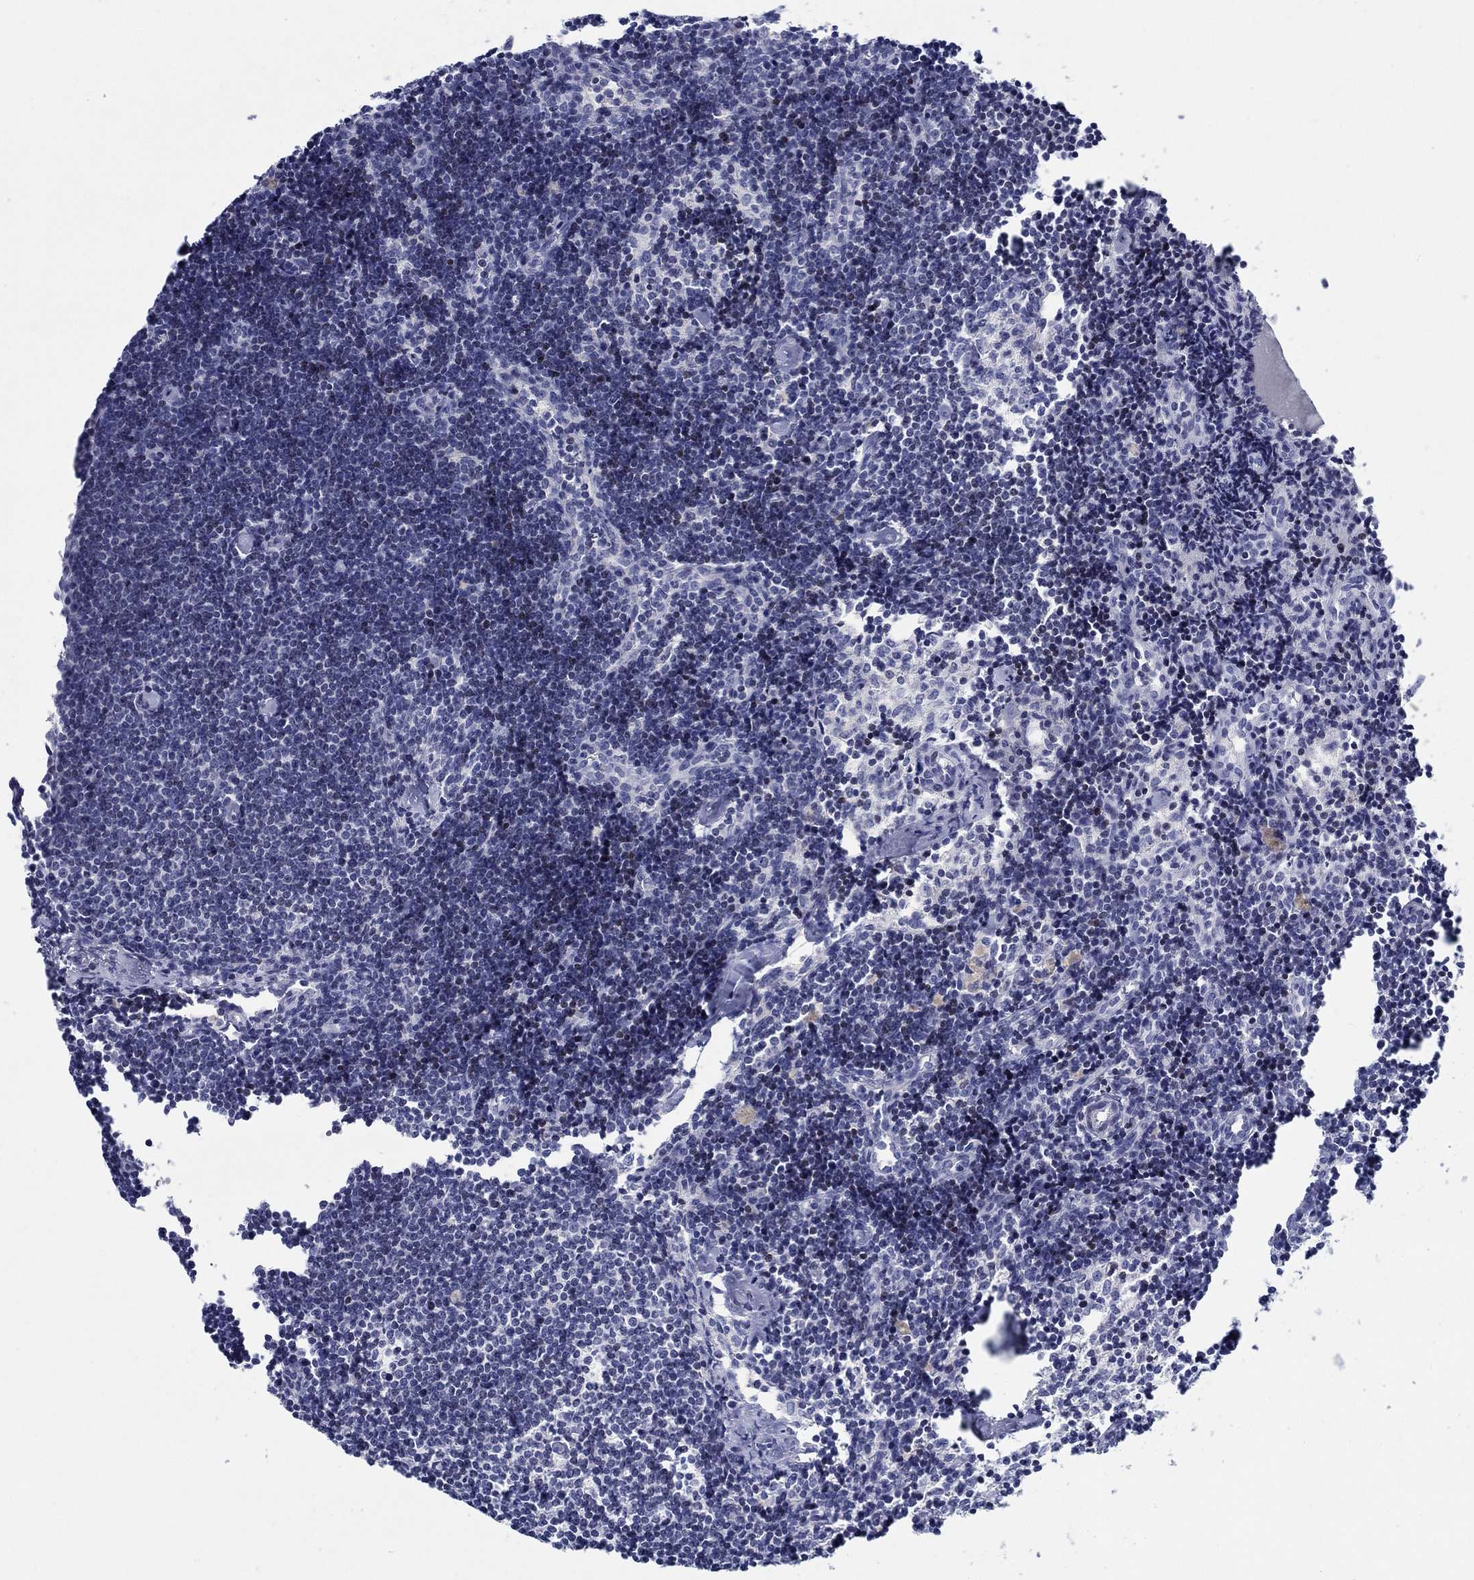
{"staining": {"intensity": "negative", "quantity": "none", "location": "none"}, "tissue": "lymph node", "cell_type": "Germinal center cells", "image_type": "normal", "snomed": [{"axis": "morphology", "description": "Normal tissue, NOS"}, {"axis": "topography", "description": "Lymph node"}], "caption": "Immunohistochemical staining of unremarkable human lymph node displays no significant positivity in germinal center cells. (DAB (3,3'-diaminobenzidine) immunohistochemistry with hematoxylin counter stain).", "gene": "CRYGA", "patient": {"sex": "female", "age": 42}}